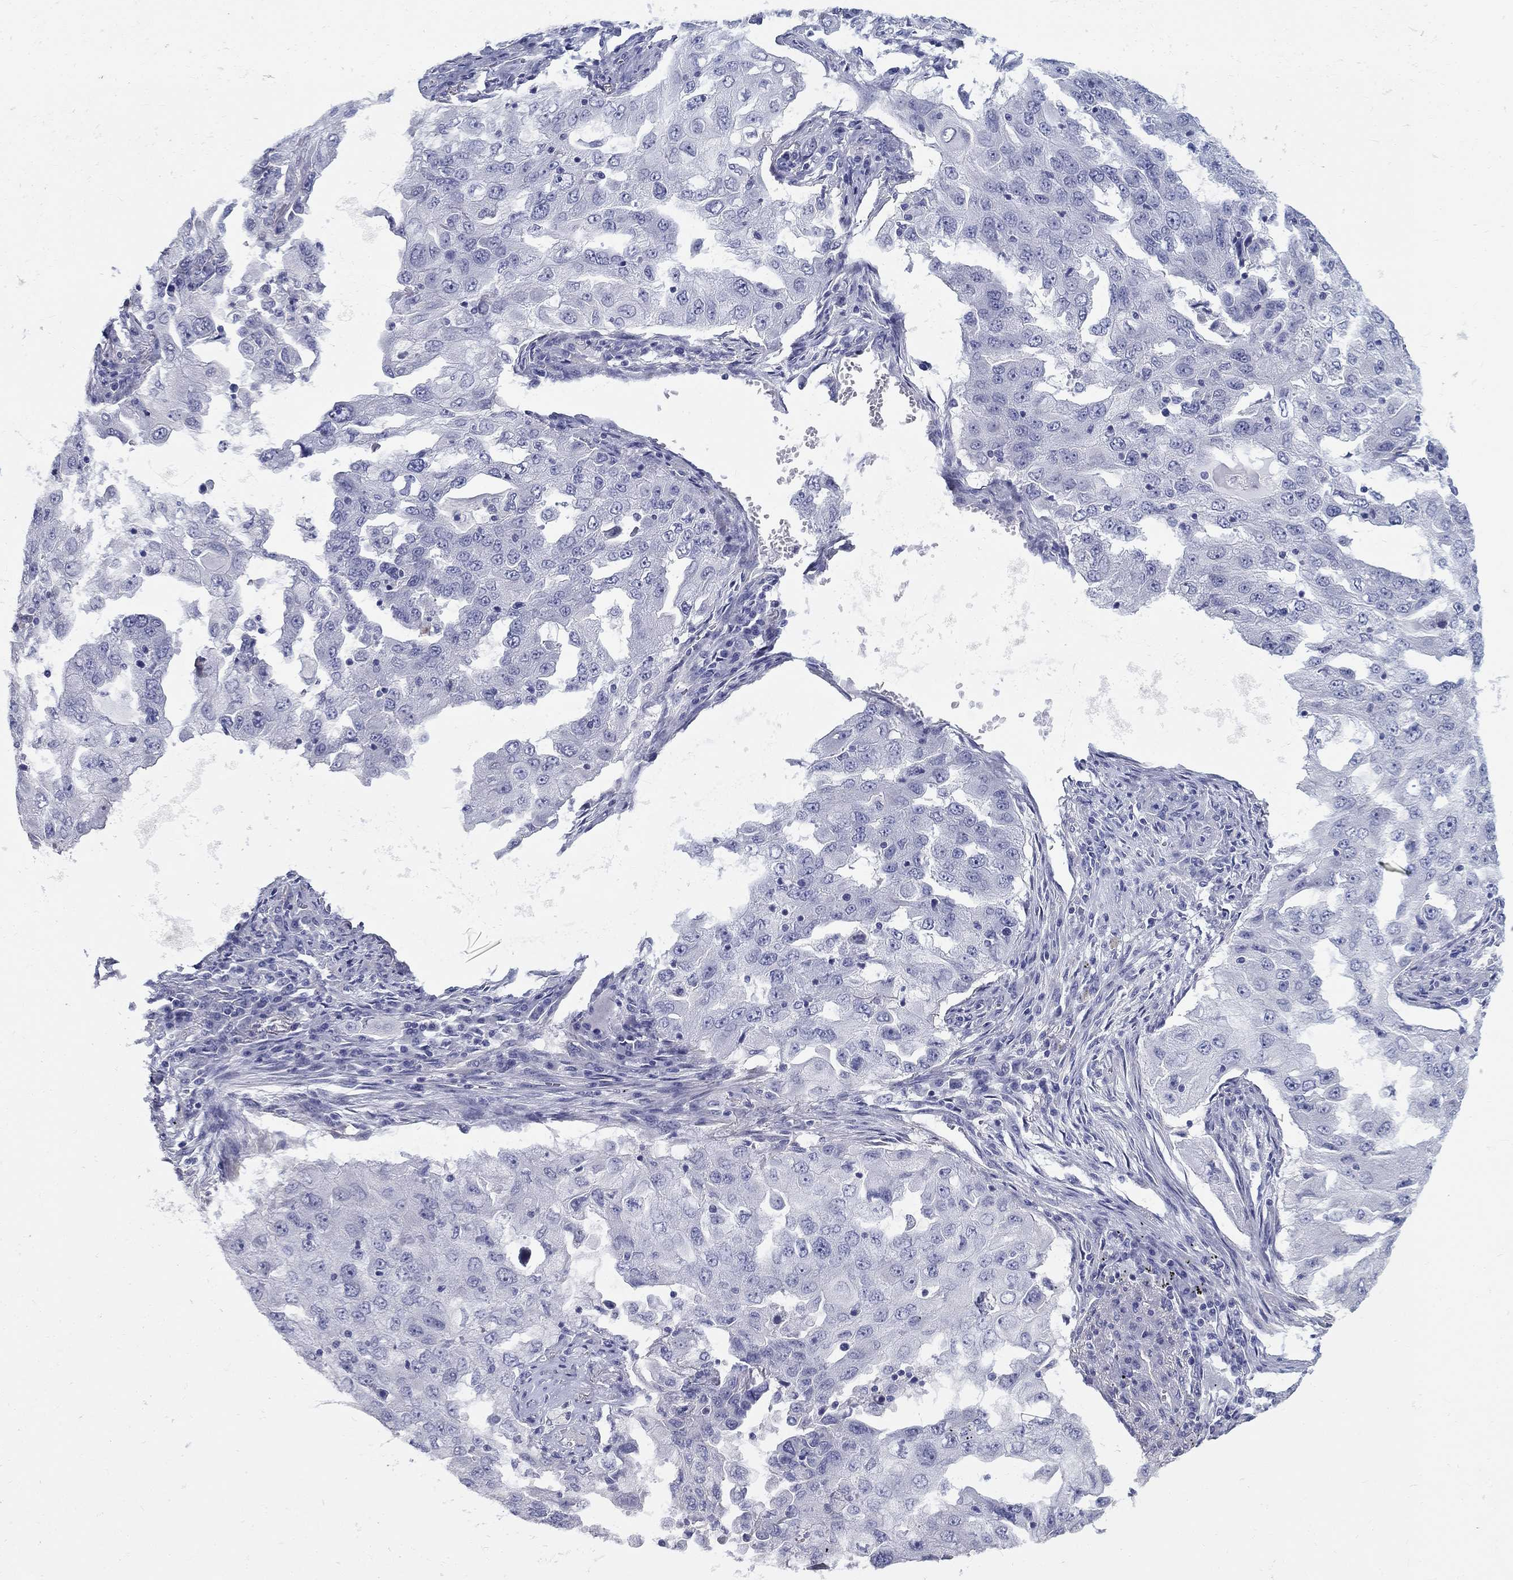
{"staining": {"intensity": "negative", "quantity": "none", "location": "none"}, "tissue": "lung cancer", "cell_type": "Tumor cells", "image_type": "cancer", "snomed": [{"axis": "morphology", "description": "Adenocarcinoma, NOS"}, {"axis": "topography", "description": "Lung"}], "caption": "A high-resolution image shows immunohistochemistry staining of lung cancer (adenocarcinoma), which exhibits no significant staining in tumor cells. (Immunohistochemistry, brightfield microscopy, high magnification).", "gene": "CRYGD", "patient": {"sex": "female", "age": 61}}